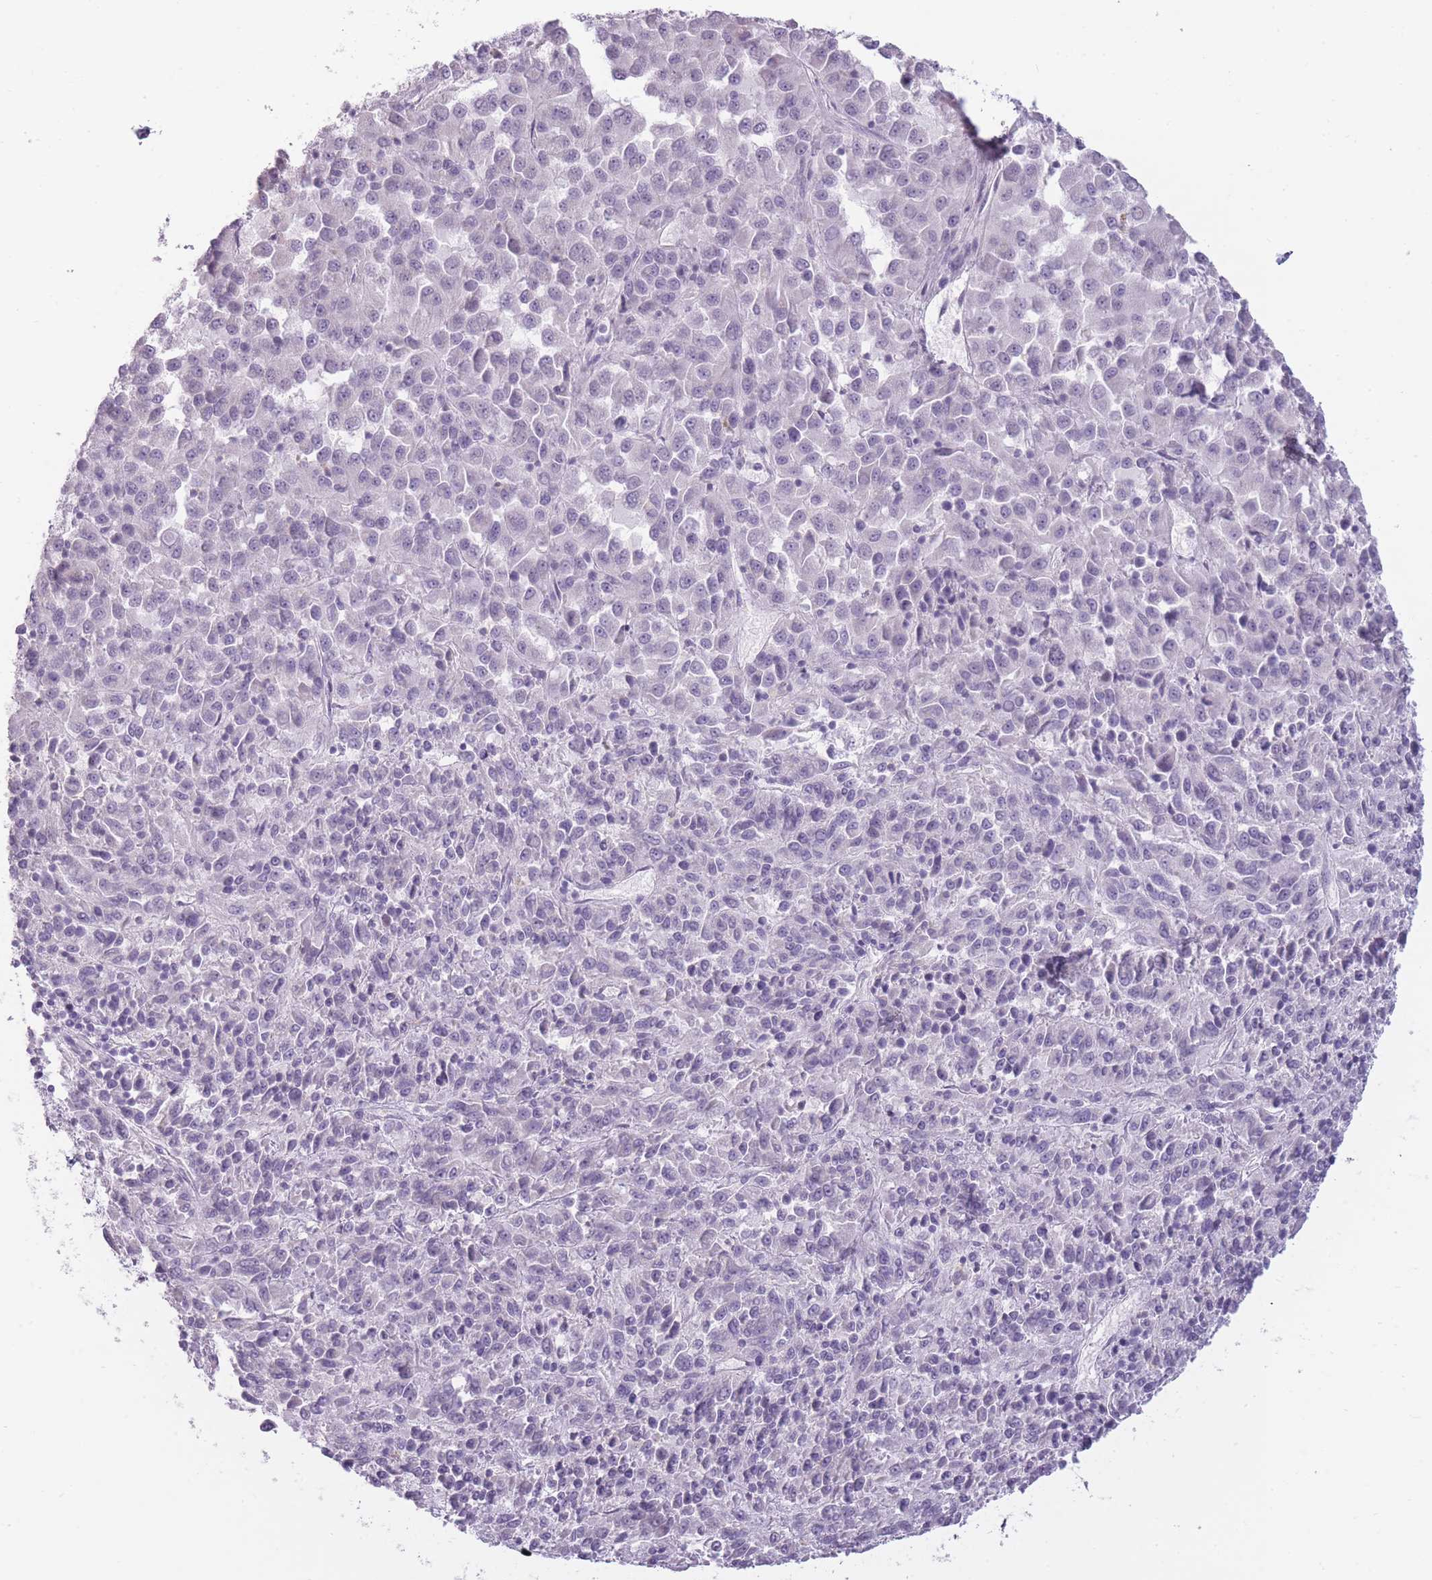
{"staining": {"intensity": "negative", "quantity": "none", "location": "none"}, "tissue": "melanoma", "cell_type": "Tumor cells", "image_type": "cancer", "snomed": [{"axis": "morphology", "description": "Malignant melanoma, Metastatic site"}, {"axis": "topography", "description": "Lung"}], "caption": "High power microscopy histopathology image of an IHC histopathology image of melanoma, revealing no significant staining in tumor cells.", "gene": "TMEM236", "patient": {"sex": "male", "age": 64}}